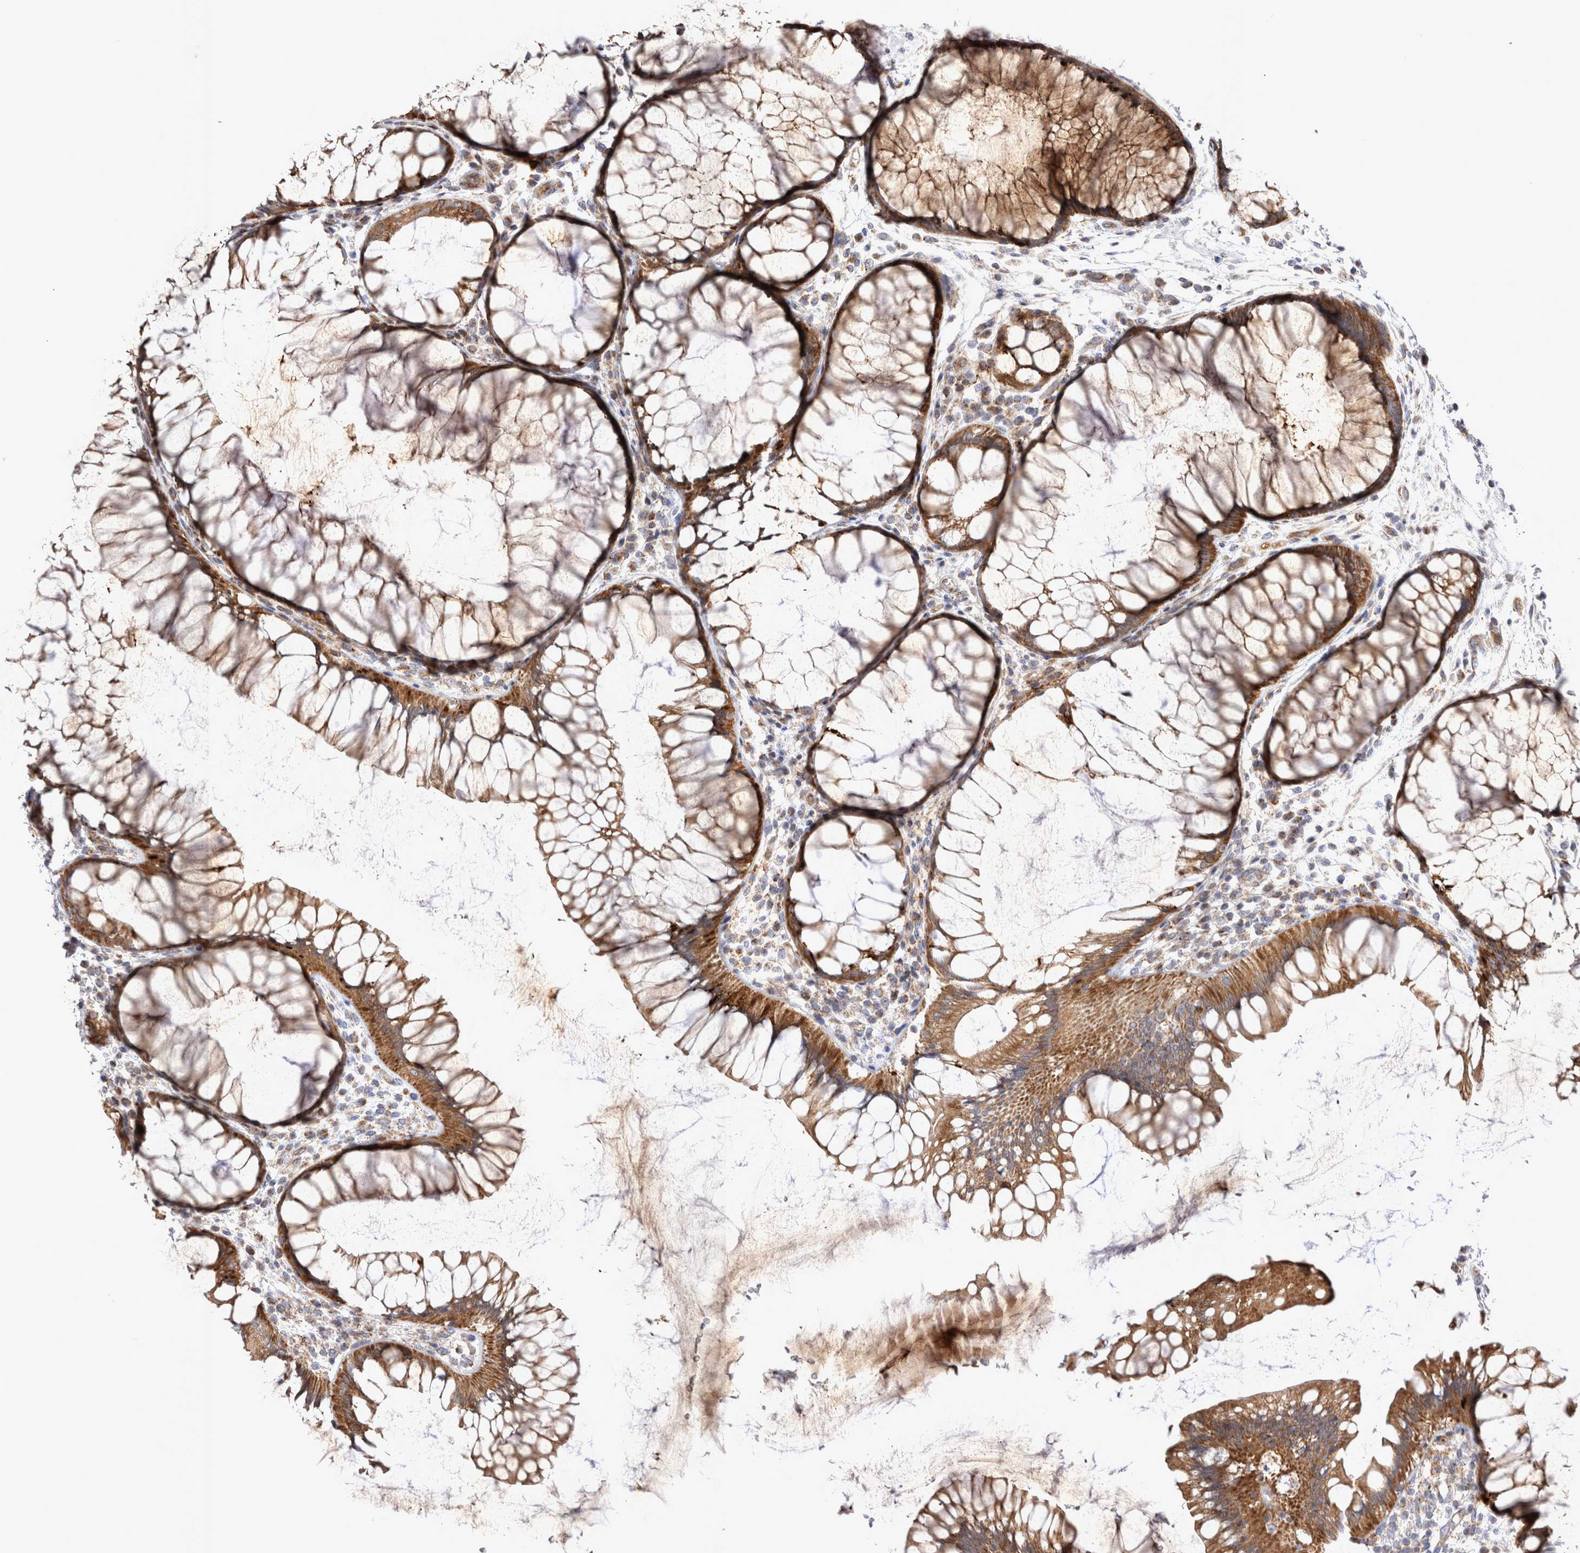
{"staining": {"intensity": "moderate", "quantity": ">75%", "location": "cytoplasmic/membranous"}, "tissue": "rectum", "cell_type": "Glandular cells", "image_type": "normal", "snomed": [{"axis": "morphology", "description": "Normal tissue, NOS"}, {"axis": "topography", "description": "Rectum"}], "caption": "Brown immunohistochemical staining in unremarkable rectum demonstrates moderate cytoplasmic/membranous expression in about >75% of glandular cells. (Stains: DAB in brown, nuclei in blue, Microscopy: brightfield microscopy at high magnification).", "gene": "TSPOAP1", "patient": {"sex": "male", "age": 51}}